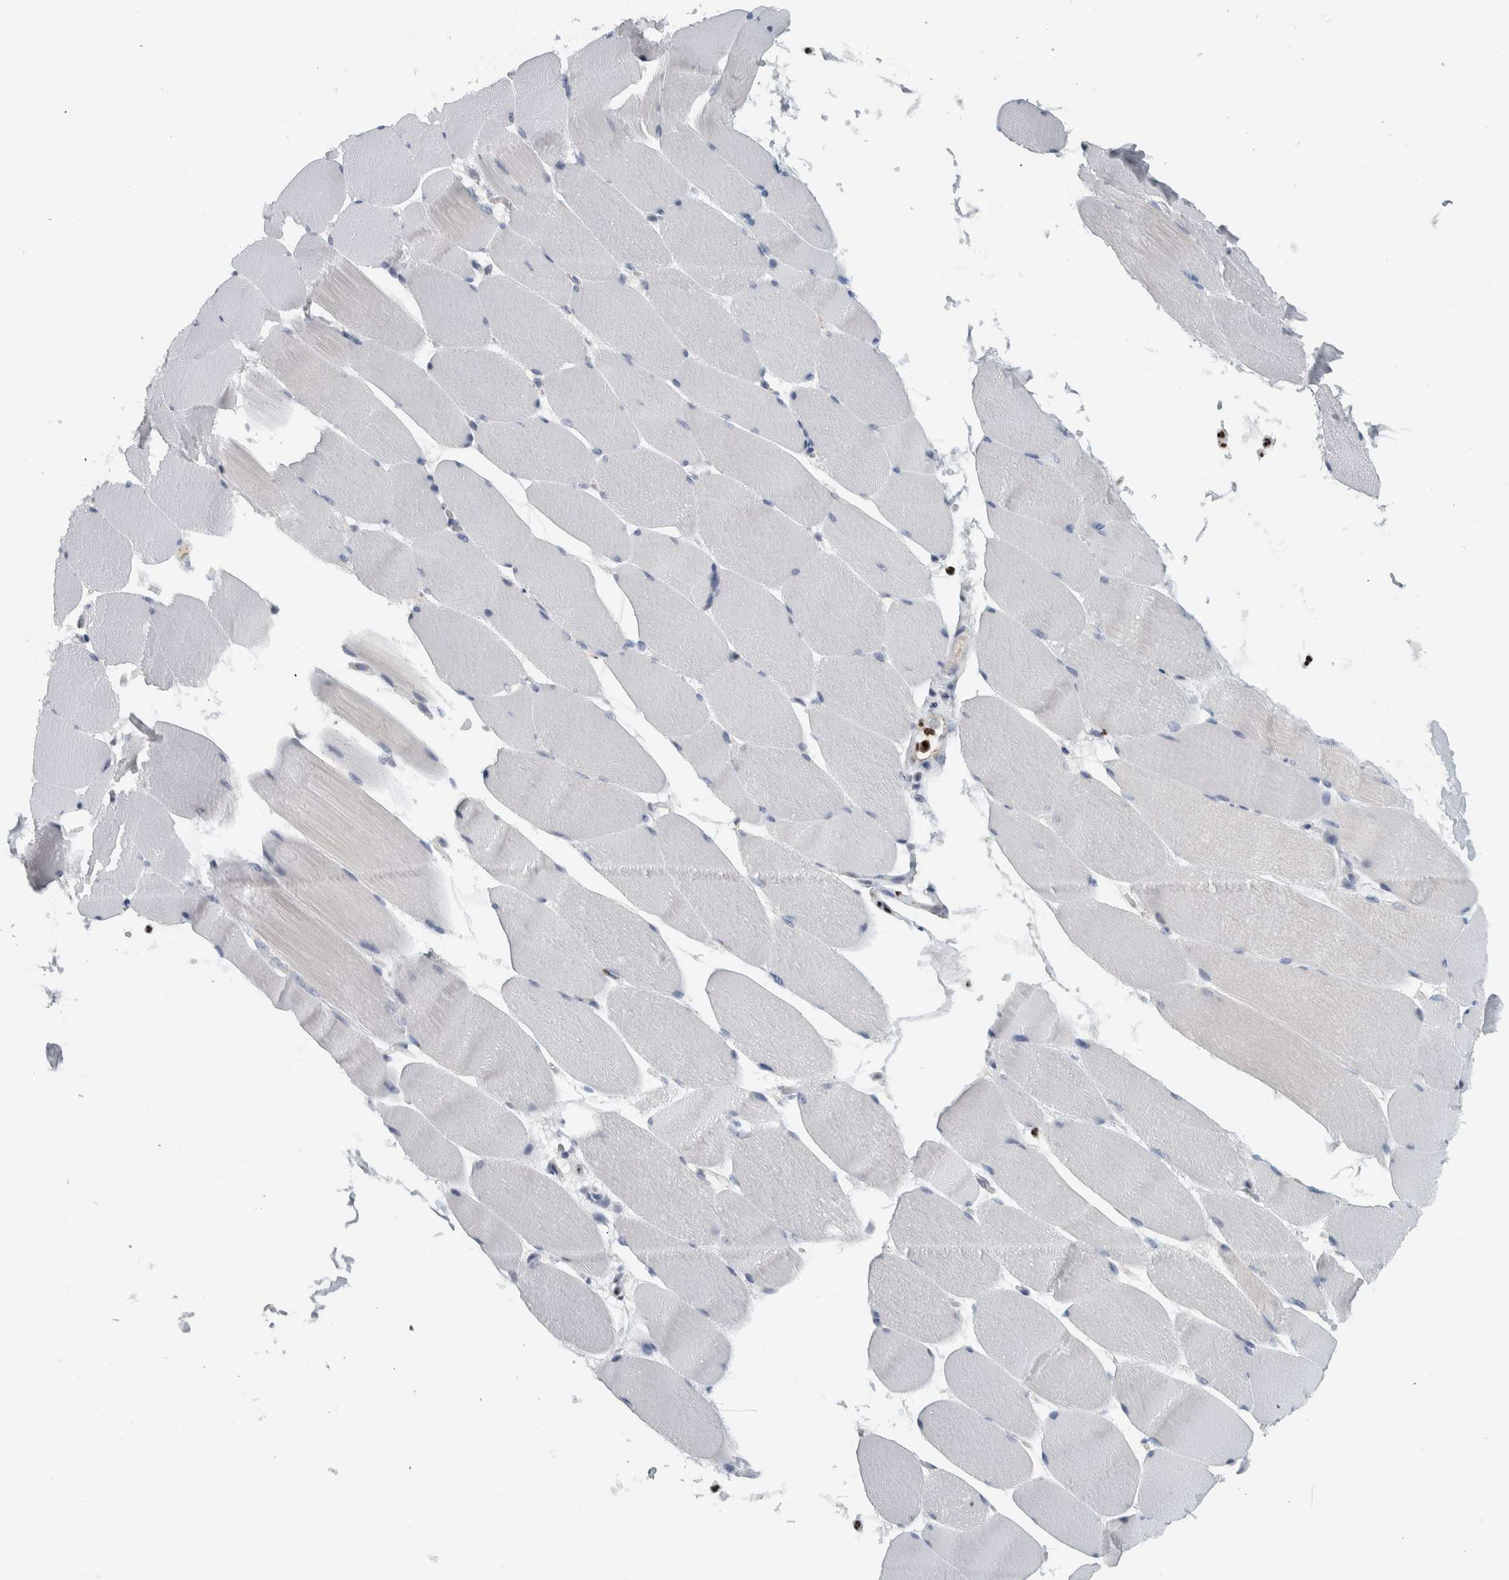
{"staining": {"intensity": "negative", "quantity": "none", "location": "none"}, "tissue": "skeletal muscle", "cell_type": "Myocytes", "image_type": "normal", "snomed": [{"axis": "morphology", "description": "Normal tissue, NOS"}, {"axis": "topography", "description": "Skeletal muscle"}], "caption": "Immunohistochemical staining of unremarkable human skeletal muscle displays no significant expression in myocytes. (Stains: DAB (3,3'-diaminobenzidine) IHC with hematoxylin counter stain, Microscopy: brightfield microscopy at high magnification).", "gene": "ADPRM", "patient": {"sex": "male", "age": 62}}